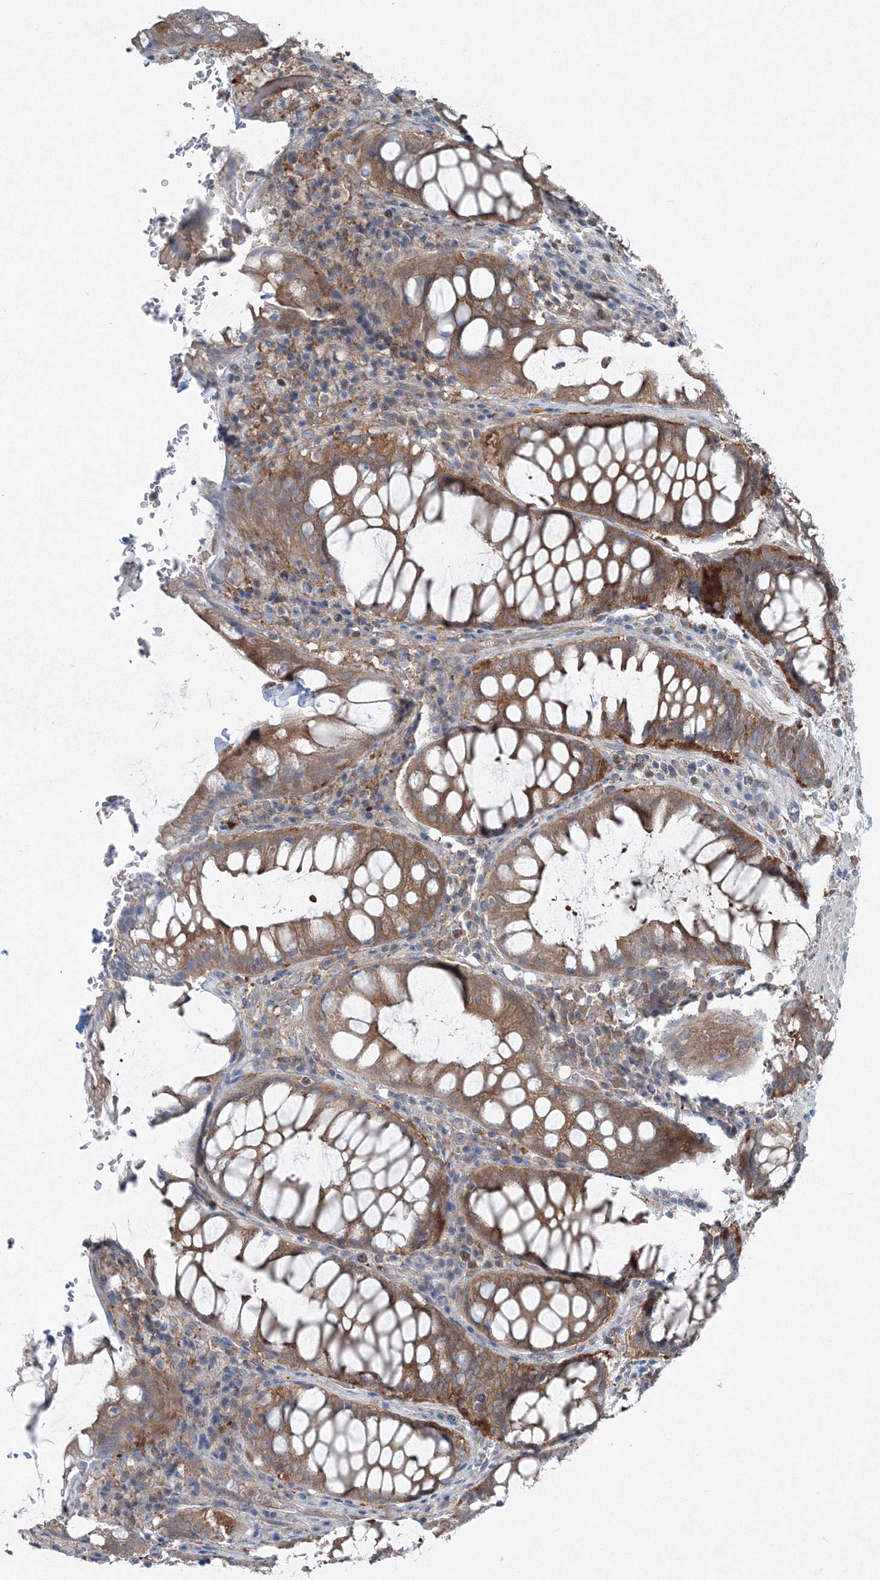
{"staining": {"intensity": "moderate", "quantity": ">75%", "location": "cytoplasmic/membranous"}, "tissue": "rectum", "cell_type": "Glandular cells", "image_type": "normal", "snomed": [{"axis": "morphology", "description": "Normal tissue, NOS"}, {"axis": "topography", "description": "Rectum"}], "caption": "Normal rectum demonstrates moderate cytoplasmic/membranous staining in approximately >75% of glandular cells, visualized by immunohistochemistry.", "gene": "TPRKB", "patient": {"sex": "male", "age": 64}}